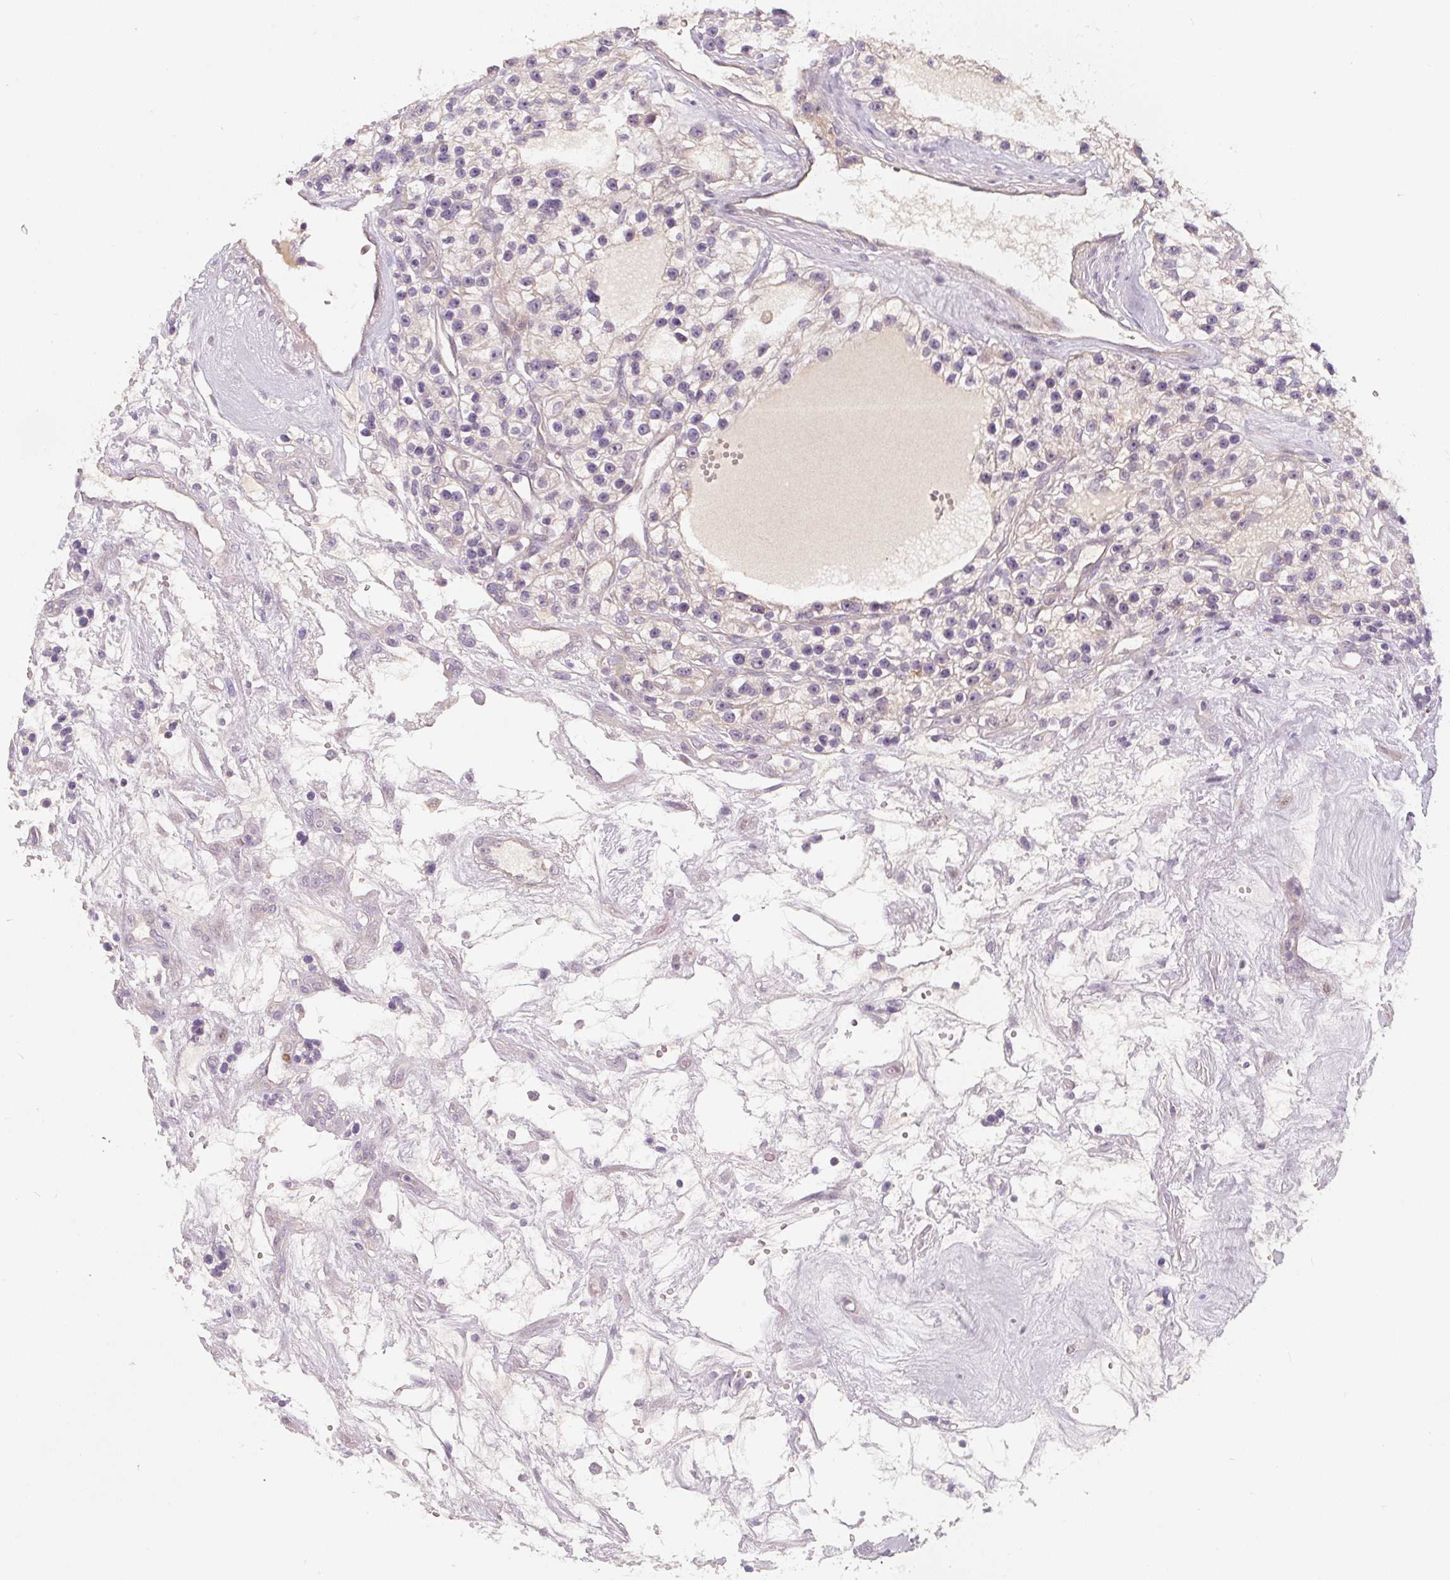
{"staining": {"intensity": "negative", "quantity": "none", "location": "none"}, "tissue": "renal cancer", "cell_type": "Tumor cells", "image_type": "cancer", "snomed": [{"axis": "morphology", "description": "Adenocarcinoma, NOS"}, {"axis": "topography", "description": "Kidney"}], "caption": "Immunohistochemical staining of human renal cancer shows no significant staining in tumor cells.", "gene": "PWWP3B", "patient": {"sex": "female", "age": 57}}